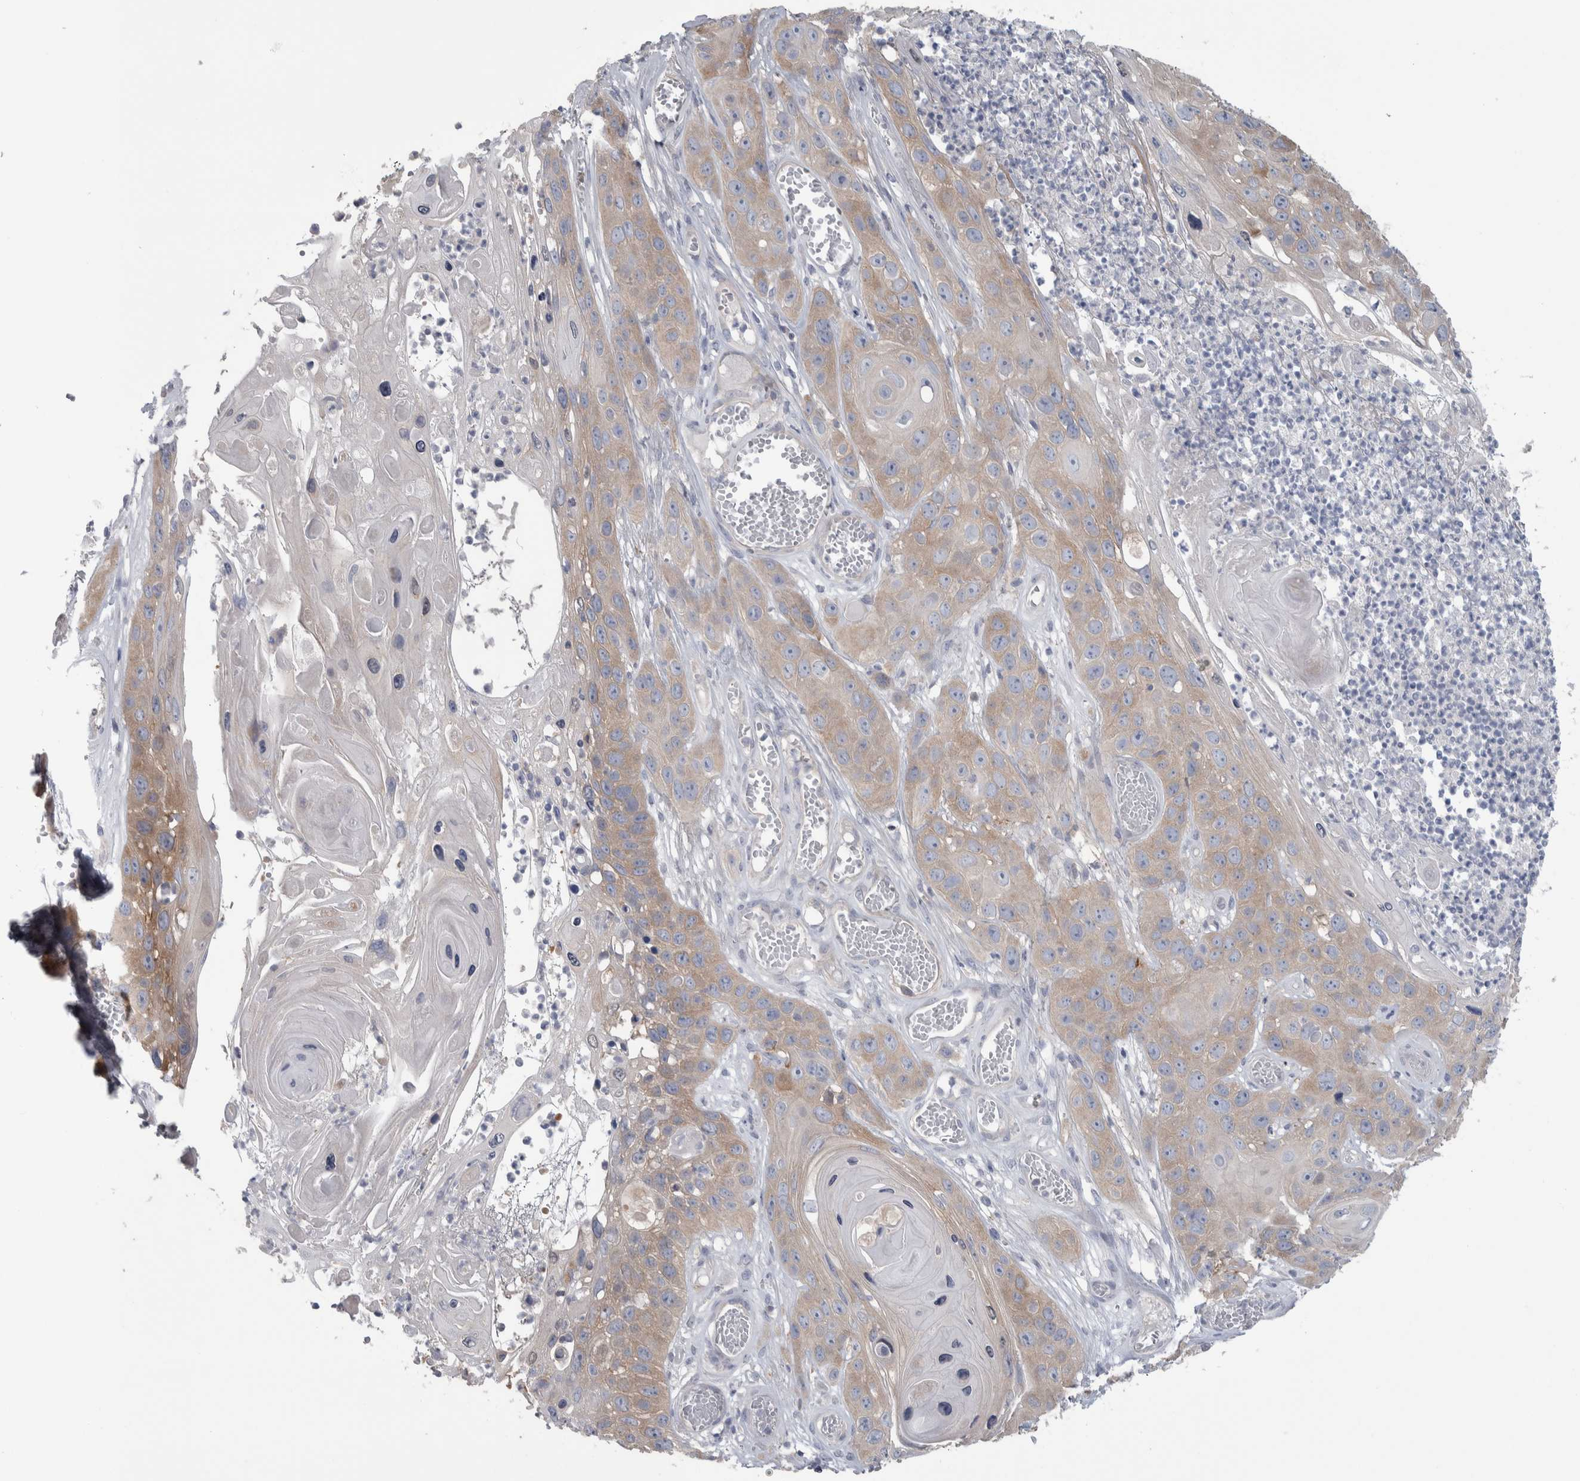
{"staining": {"intensity": "weak", "quantity": "25%-75%", "location": "cytoplasmic/membranous"}, "tissue": "skin cancer", "cell_type": "Tumor cells", "image_type": "cancer", "snomed": [{"axis": "morphology", "description": "Squamous cell carcinoma, NOS"}, {"axis": "topography", "description": "Skin"}], "caption": "Immunohistochemical staining of skin cancer displays low levels of weak cytoplasmic/membranous protein staining in about 25%-75% of tumor cells.", "gene": "GPHN", "patient": {"sex": "male", "age": 55}}